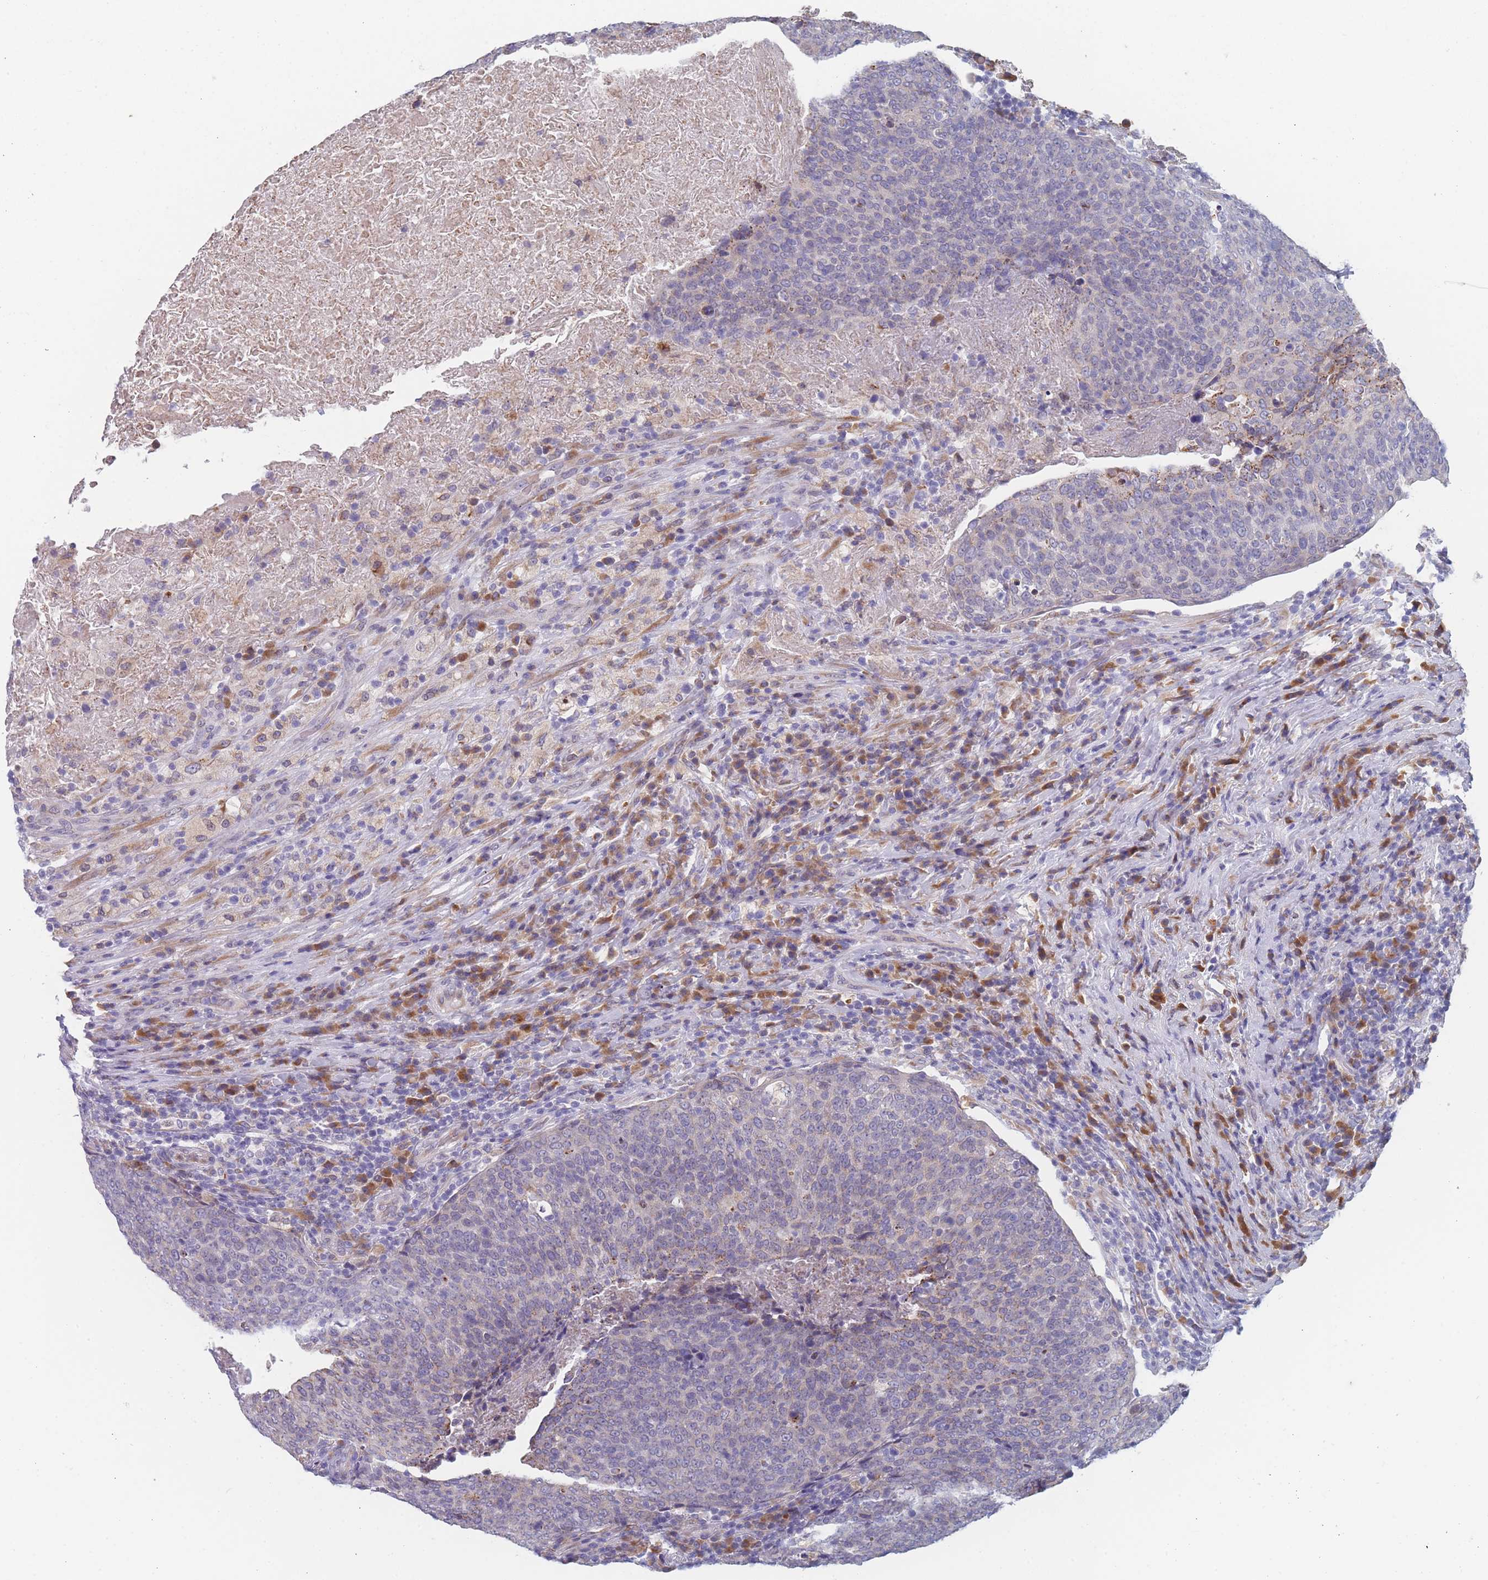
{"staining": {"intensity": "weak", "quantity": "<25%", "location": "cytoplasmic/membranous"}, "tissue": "head and neck cancer", "cell_type": "Tumor cells", "image_type": "cancer", "snomed": [{"axis": "morphology", "description": "Squamous cell carcinoma, NOS"}, {"axis": "morphology", "description": "Squamous cell carcinoma, metastatic, NOS"}, {"axis": "topography", "description": "Lymph node"}, {"axis": "topography", "description": "Head-Neck"}], "caption": "High magnification brightfield microscopy of head and neck cancer (metastatic squamous cell carcinoma) stained with DAB (brown) and counterstained with hematoxylin (blue): tumor cells show no significant expression. (DAB immunohistochemistry (IHC), high magnification).", "gene": "TMED10", "patient": {"sex": "male", "age": 62}}